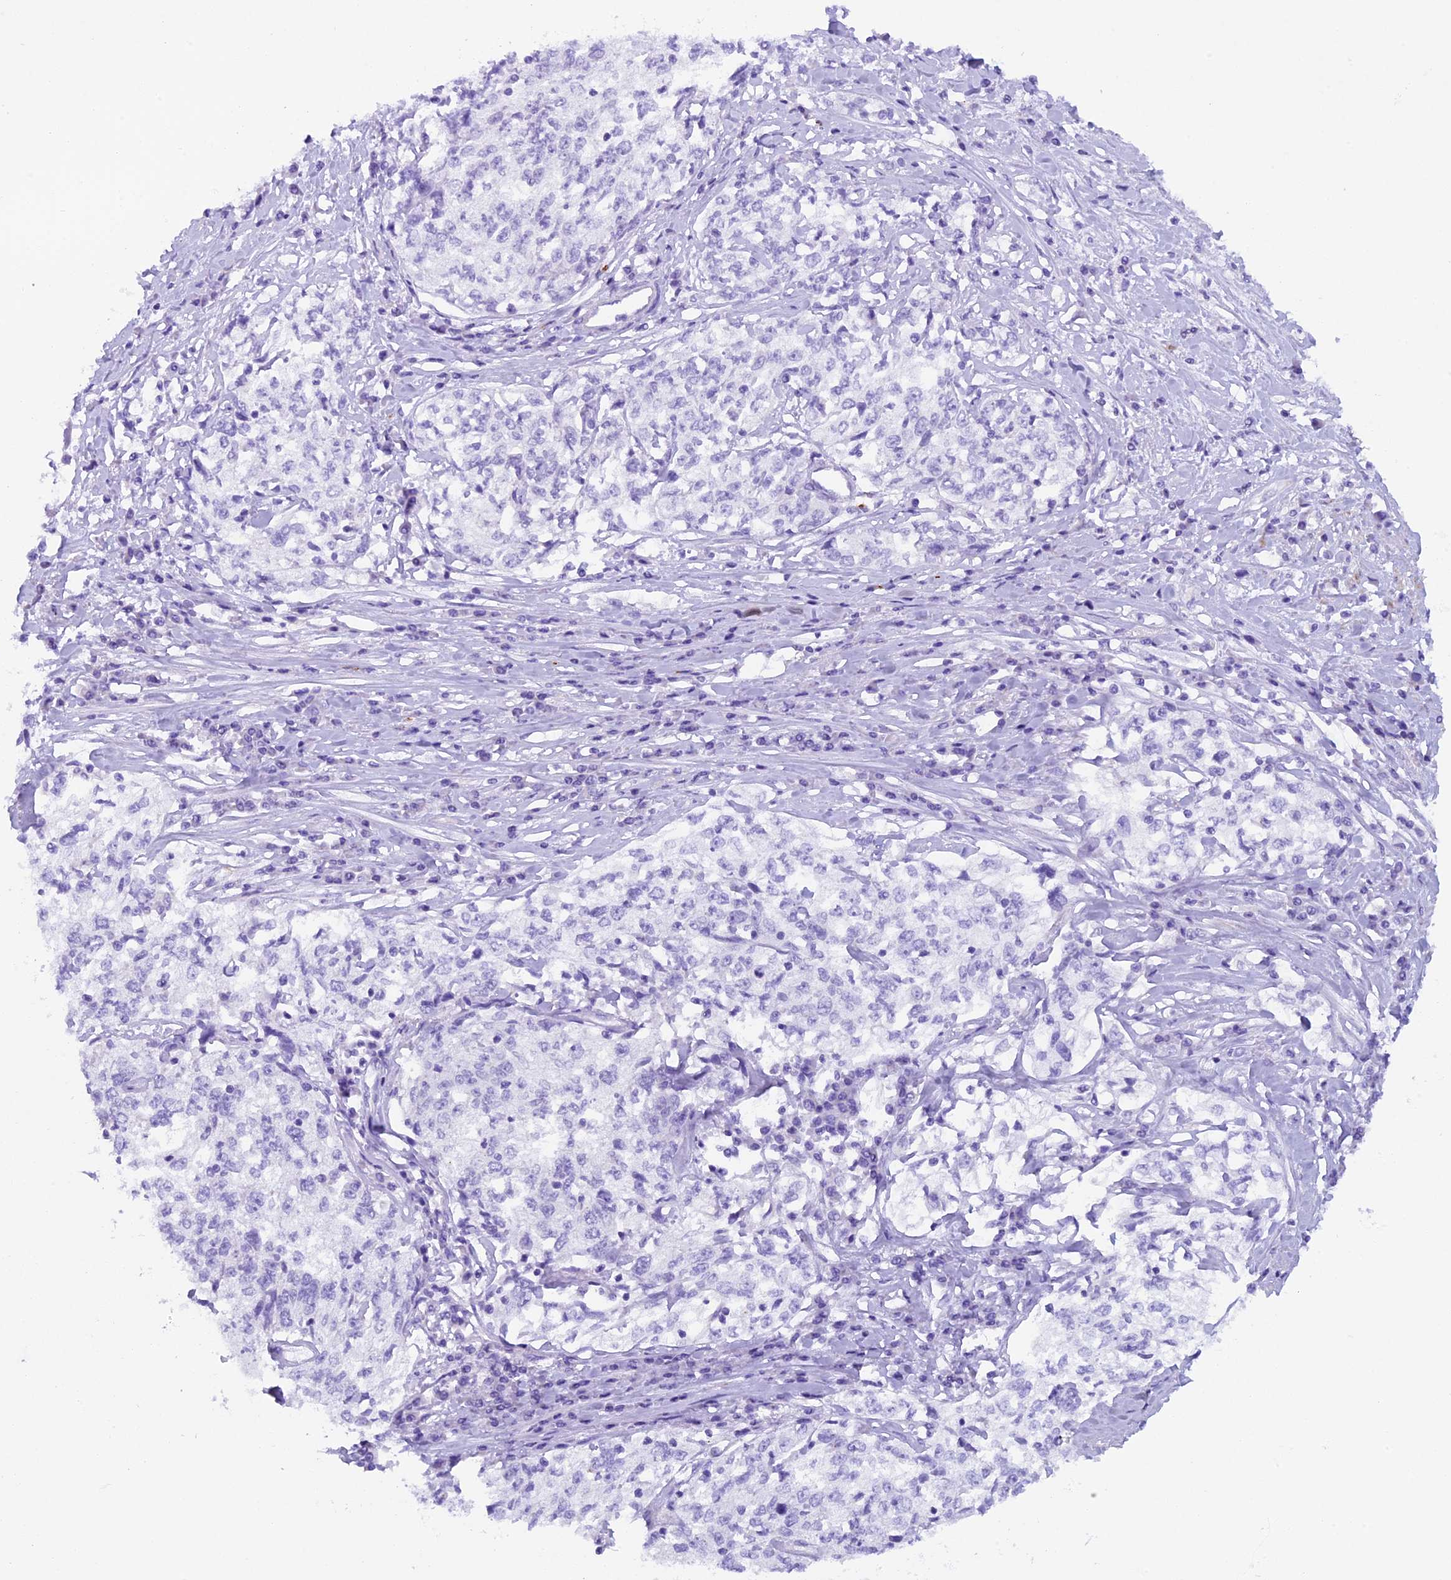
{"staining": {"intensity": "negative", "quantity": "none", "location": "none"}, "tissue": "cervical cancer", "cell_type": "Tumor cells", "image_type": "cancer", "snomed": [{"axis": "morphology", "description": "Squamous cell carcinoma, NOS"}, {"axis": "topography", "description": "Cervix"}], "caption": "An IHC histopathology image of cervical cancer is shown. There is no staining in tumor cells of cervical cancer. The staining is performed using DAB (3,3'-diaminobenzidine) brown chromogen with nuclei counter-stained in using hematoxylin.", "gene": "RTTN", "patient": {"sex": "female", "age": 57}}